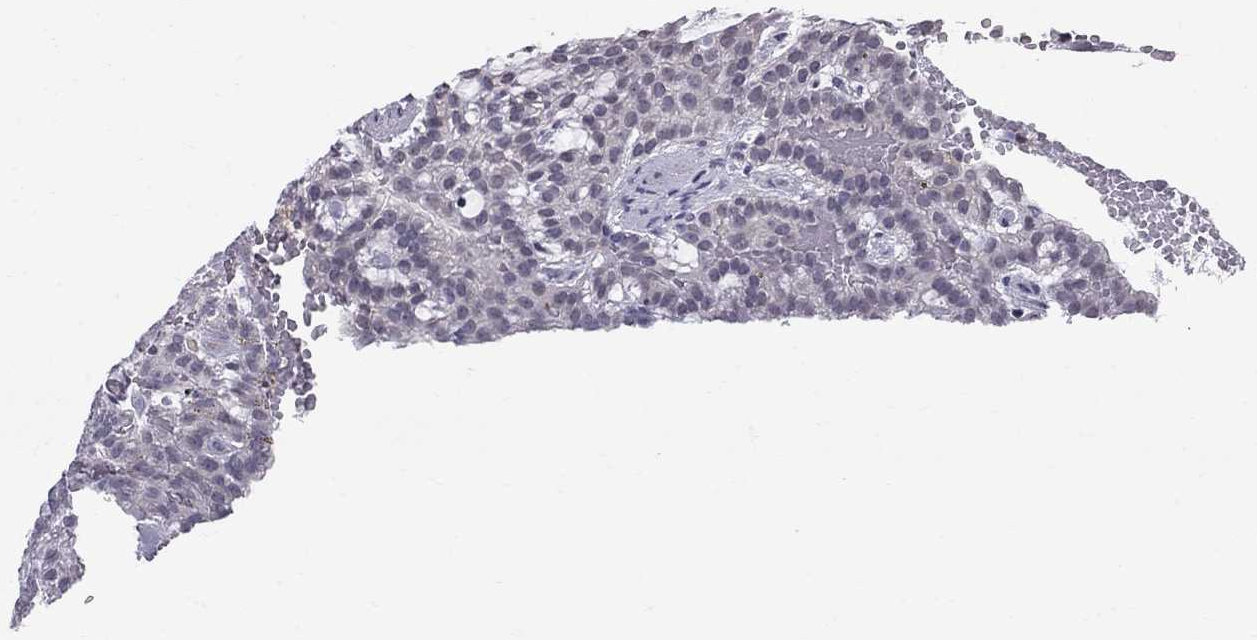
{"staining": {"intensity": "negative", "quantity": "none", "location": "none"}, "tissue": "renal cancer", "cell_type": "Tumor cells", "image_type": "cancer", "snomed": [{"axis": "morphology", "description": "Adenocarcinoma, NOS"}, {"axis": "topography", "description": "Kidney"}], "caption": "High power microscopy image of an IHC micrograph of renal cancer (adenocarcinoma), revealing no significant expression in tumor cells. (Immunohistochemistry, brightfield microscopy, high magnification).", "gene": "MUC15", "patient": {"sex": "male", "age": 63}}